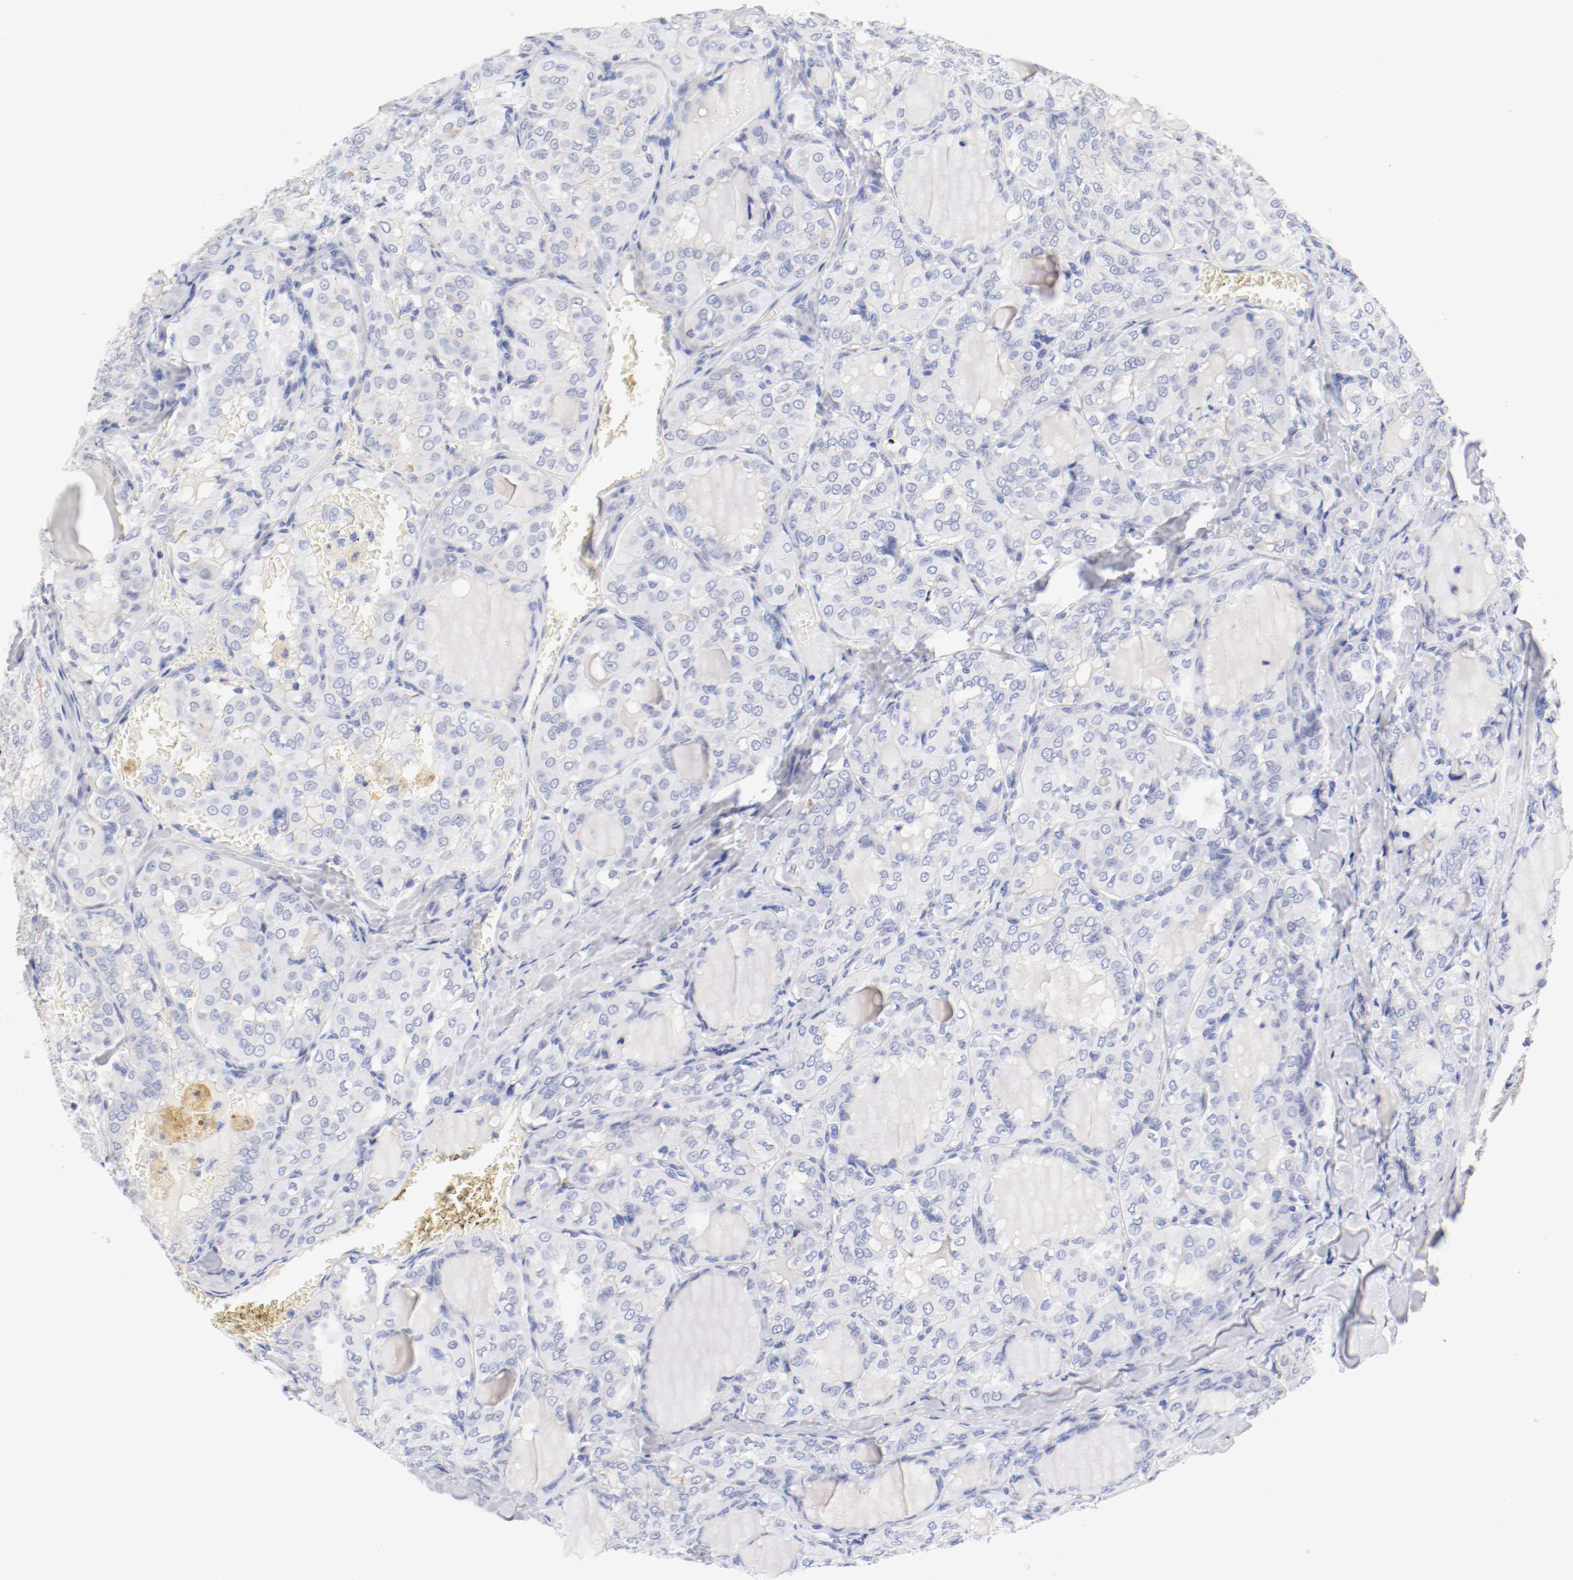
{"staining": {"intensity": "negative", "quantity": "none", "location": "none"}, "tissue": "thyroid cancer", "cell_type": "Tumor cells", "image_type": "cancer", "snomed": [{"axis": "morphology", "description": "Papillary adenocarcinoma, NOS"}, {"axis": "topography", "description": "Thyroid gland"}], "caption": "Thyroid cancer (papillary adenocarcinoma) was stained to show a protein in brown. There is no significant expression in tumor cells. The staining is performed using DAB (3,3'-diaminobenzidine) brown chromogen with nuclei counter-stained in using hematoxylin.", "gene": "HOMER1", "patient": {"sex": "male", "age": 20}}